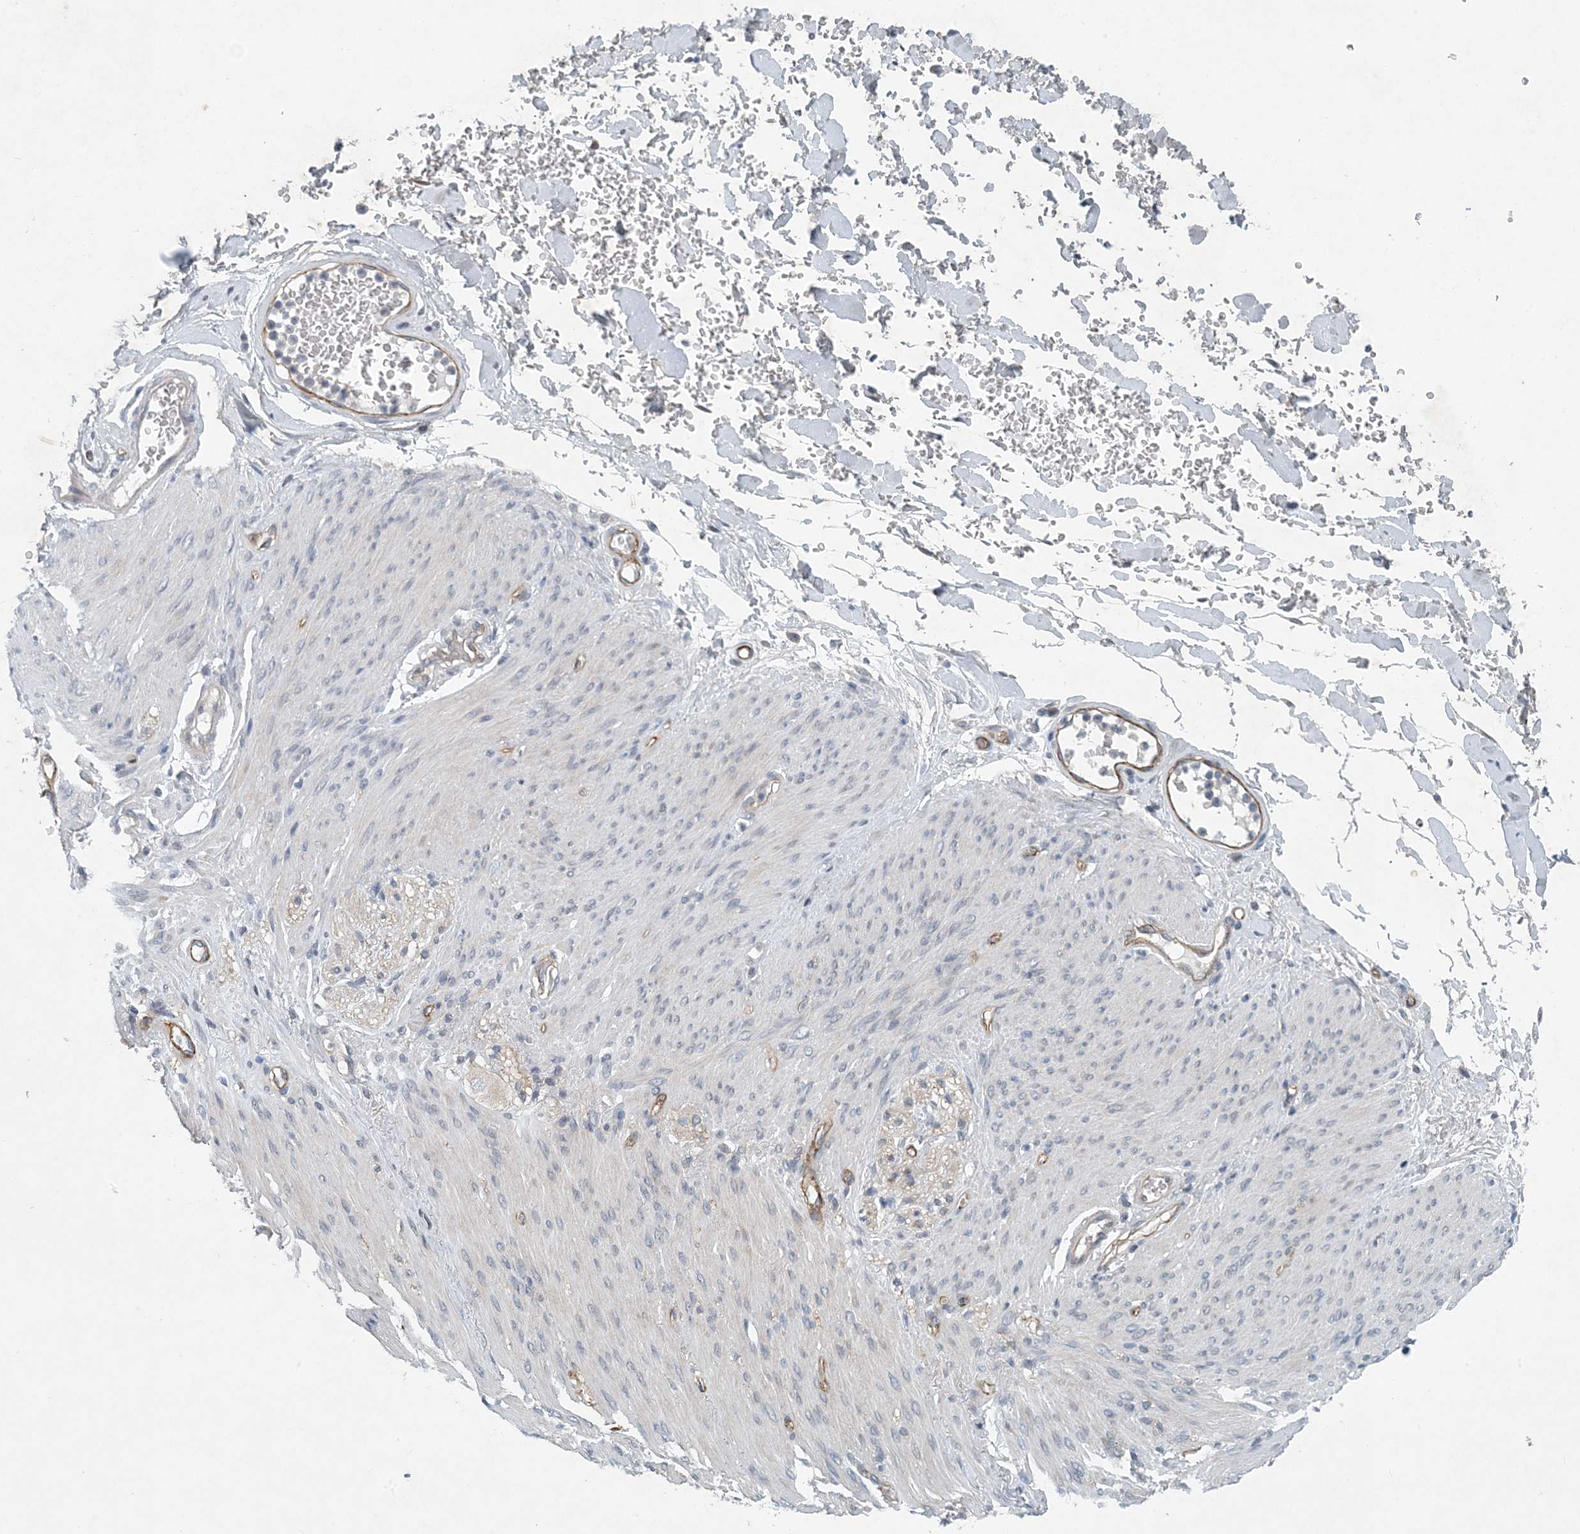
{"staining": {"intensity": "weak", "quantity": "<25%", "location": "cytoplasmic/membranous"}, "tissue": "adipose tissue", "cell_type": "Adipocytes", "image_type": "normal", "snomed": [{"axis": "morphology", "description": "Normal tissue, NOS"}, {"axis": "topography", "description": "Colon"}, {"axis": "topography", "description": "Peripheral nerve tissue"}], "caption": "Adipocytes show no significant staining in benign adipose tissue. (Stains: DAB (3,3'-diaminobenzidine) immunohistochemistry with hematoxylin counter stain, Microscopy: brightfield microscopy at high magnification).", "gene": "HIKESHI", "patient": {"sex": "female", "age": 61}}